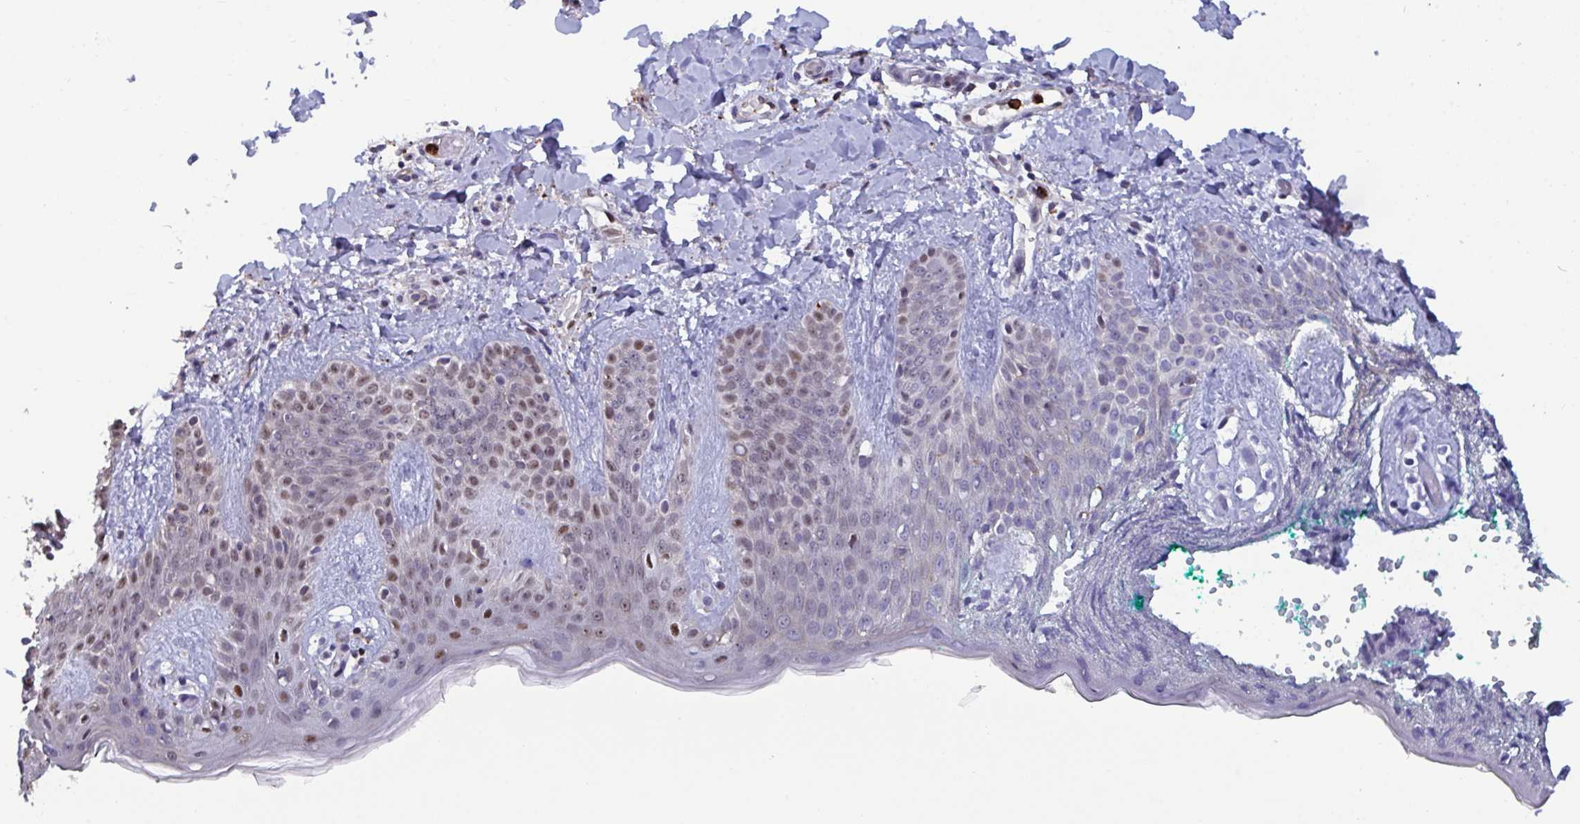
{"staining": {"intensity": "weak", "quantity": "25%-75%", "location": "nuclear"}, "tissue": "skin", "cell_type": "Fibroblasts", "image_type": "normal", "snomed": [{"axis": "morphology", "description": "Normal tissue, NOS"}, {"axis": "topography", "description": "Skin"}], "caption": "A photomicrograph of skin stained for a protein demonstrates weak nuclear brown staining in fibroblasts. (IHC, brightfield microscopy, high magnification).", "gene": "PELI1", "patient": {"sex": "male", "age": 16}}